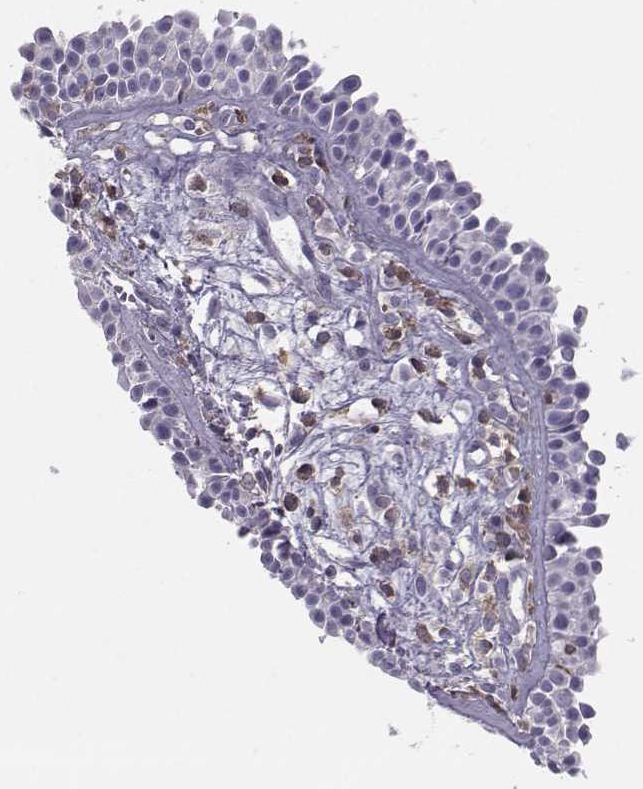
{"staining": {"intensity": "negative", "quantity": "none", "location": "none"}, "tissue": "nasopharynx", "cell_type": "Respiratory epithelial cells", "image_type": "normal", "snomed": [{"axis": "morphology", "description": "Normal tissue, NOS"}, {"axis": "topography", "description": "Nasopharynx"}], "caption": "DAB (3,3'-diaminobenzidine) immunohistochemical staining of normal human nasopharynx exhibits no significant expression in respiratory epithelial cells.", "gene": "ZBTB32", "patient": {"sex": "male", "age": 83}}